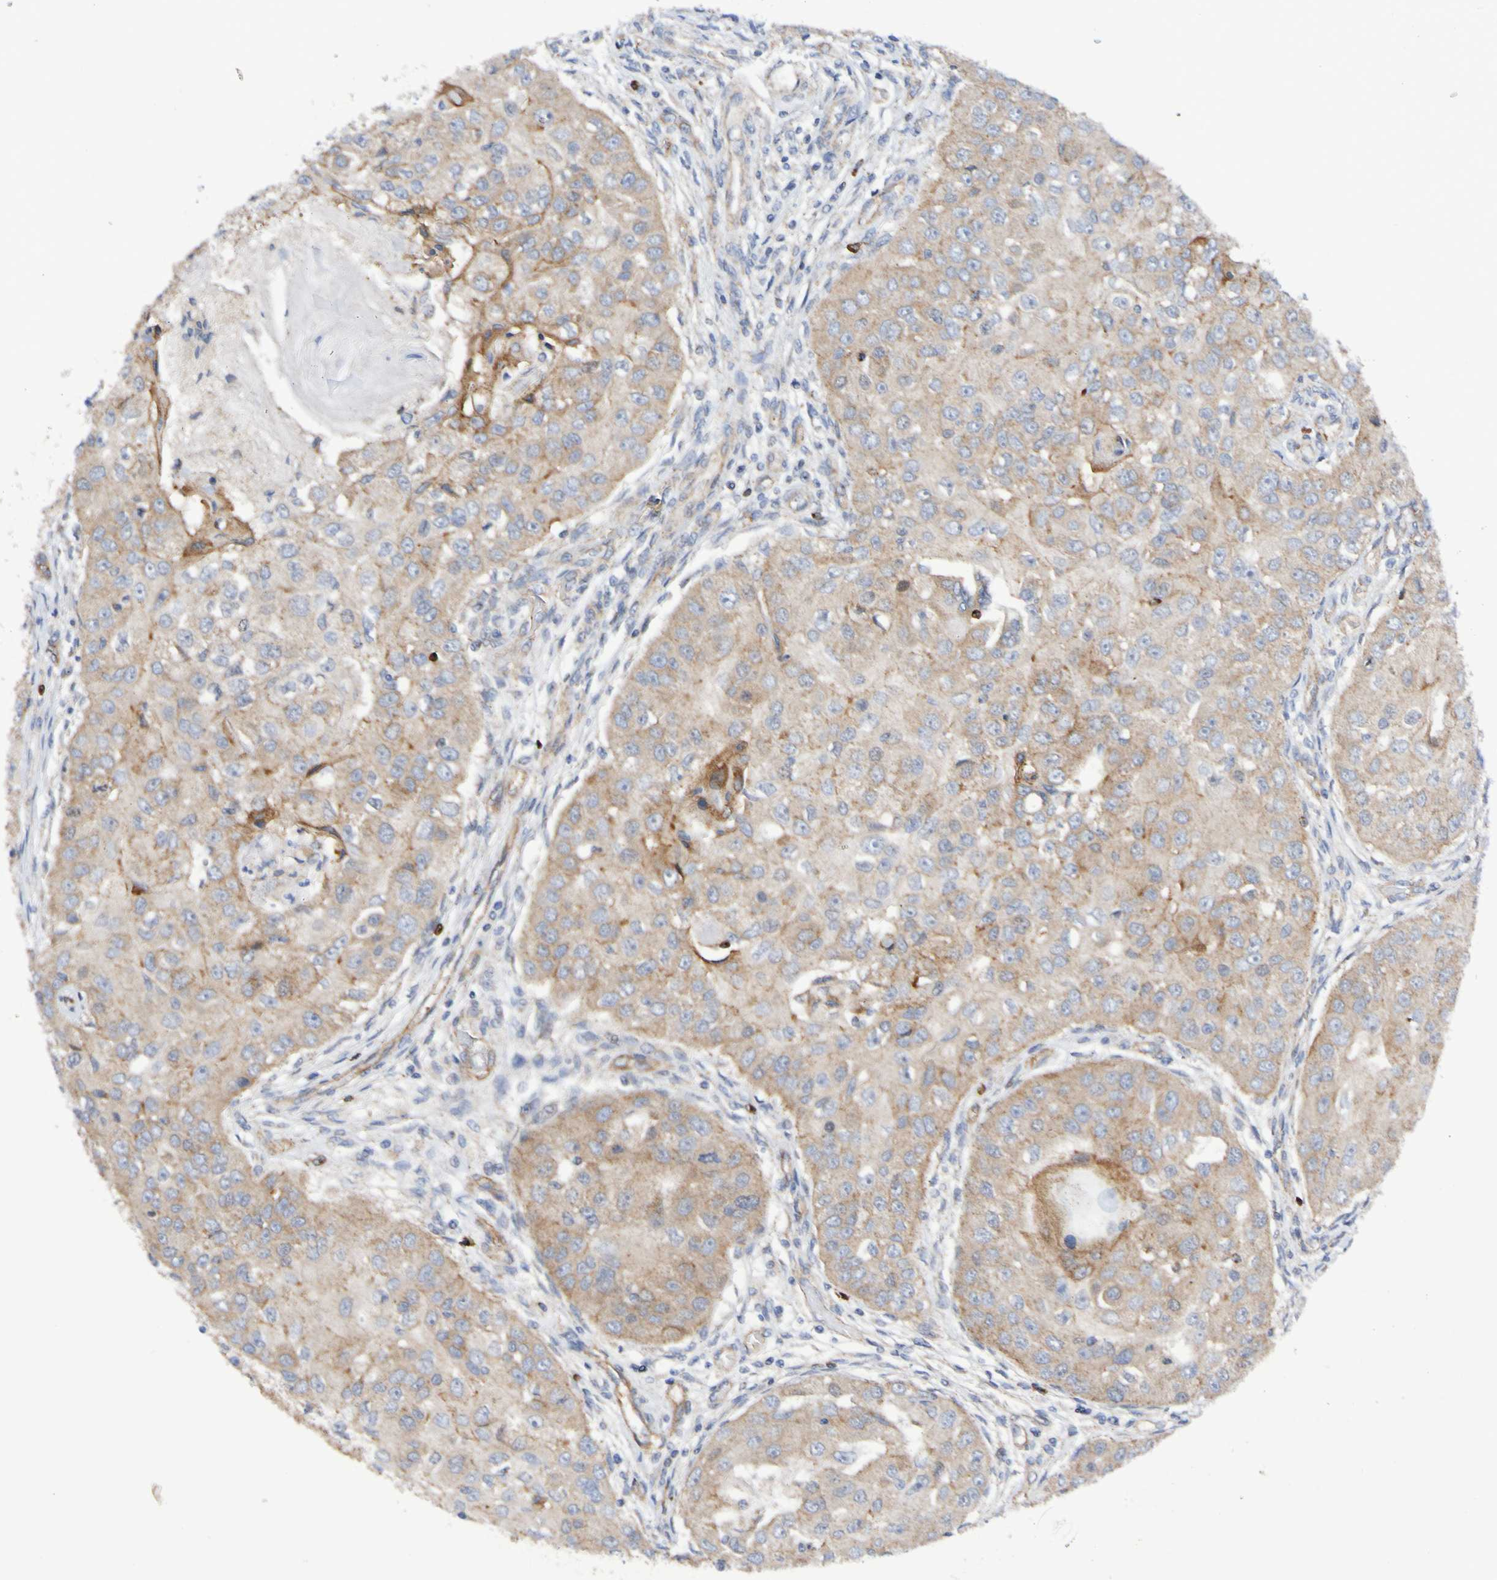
{"staining": {"intensity": "weak", "quantity": ">75%", "location": "cytoplasmic/membranous"}, "tissue": "head and neck cancer", "cell_type": "Tumor cells", "image_type": "cancer", "snomed": [{"axis": "morphology", "description": "Normal tissue, NOS"}, {"axis": "morphology", "description": "Squamous cell carcinoma, NOS"}, {"axis": "topography", "description": "Skeletal muscle"}, {"axis": "topography", "description": "Head-Neck"}], "caption": "Weak cytoplasmic/membranous positivity is present in approximately >75% of tumor cells in head and neck cancer. (brown staining indicates protein expression, while blue staining denotes nuclei).", "gene": "GJB1", "patient": {"sex": "male", "age": 51}}